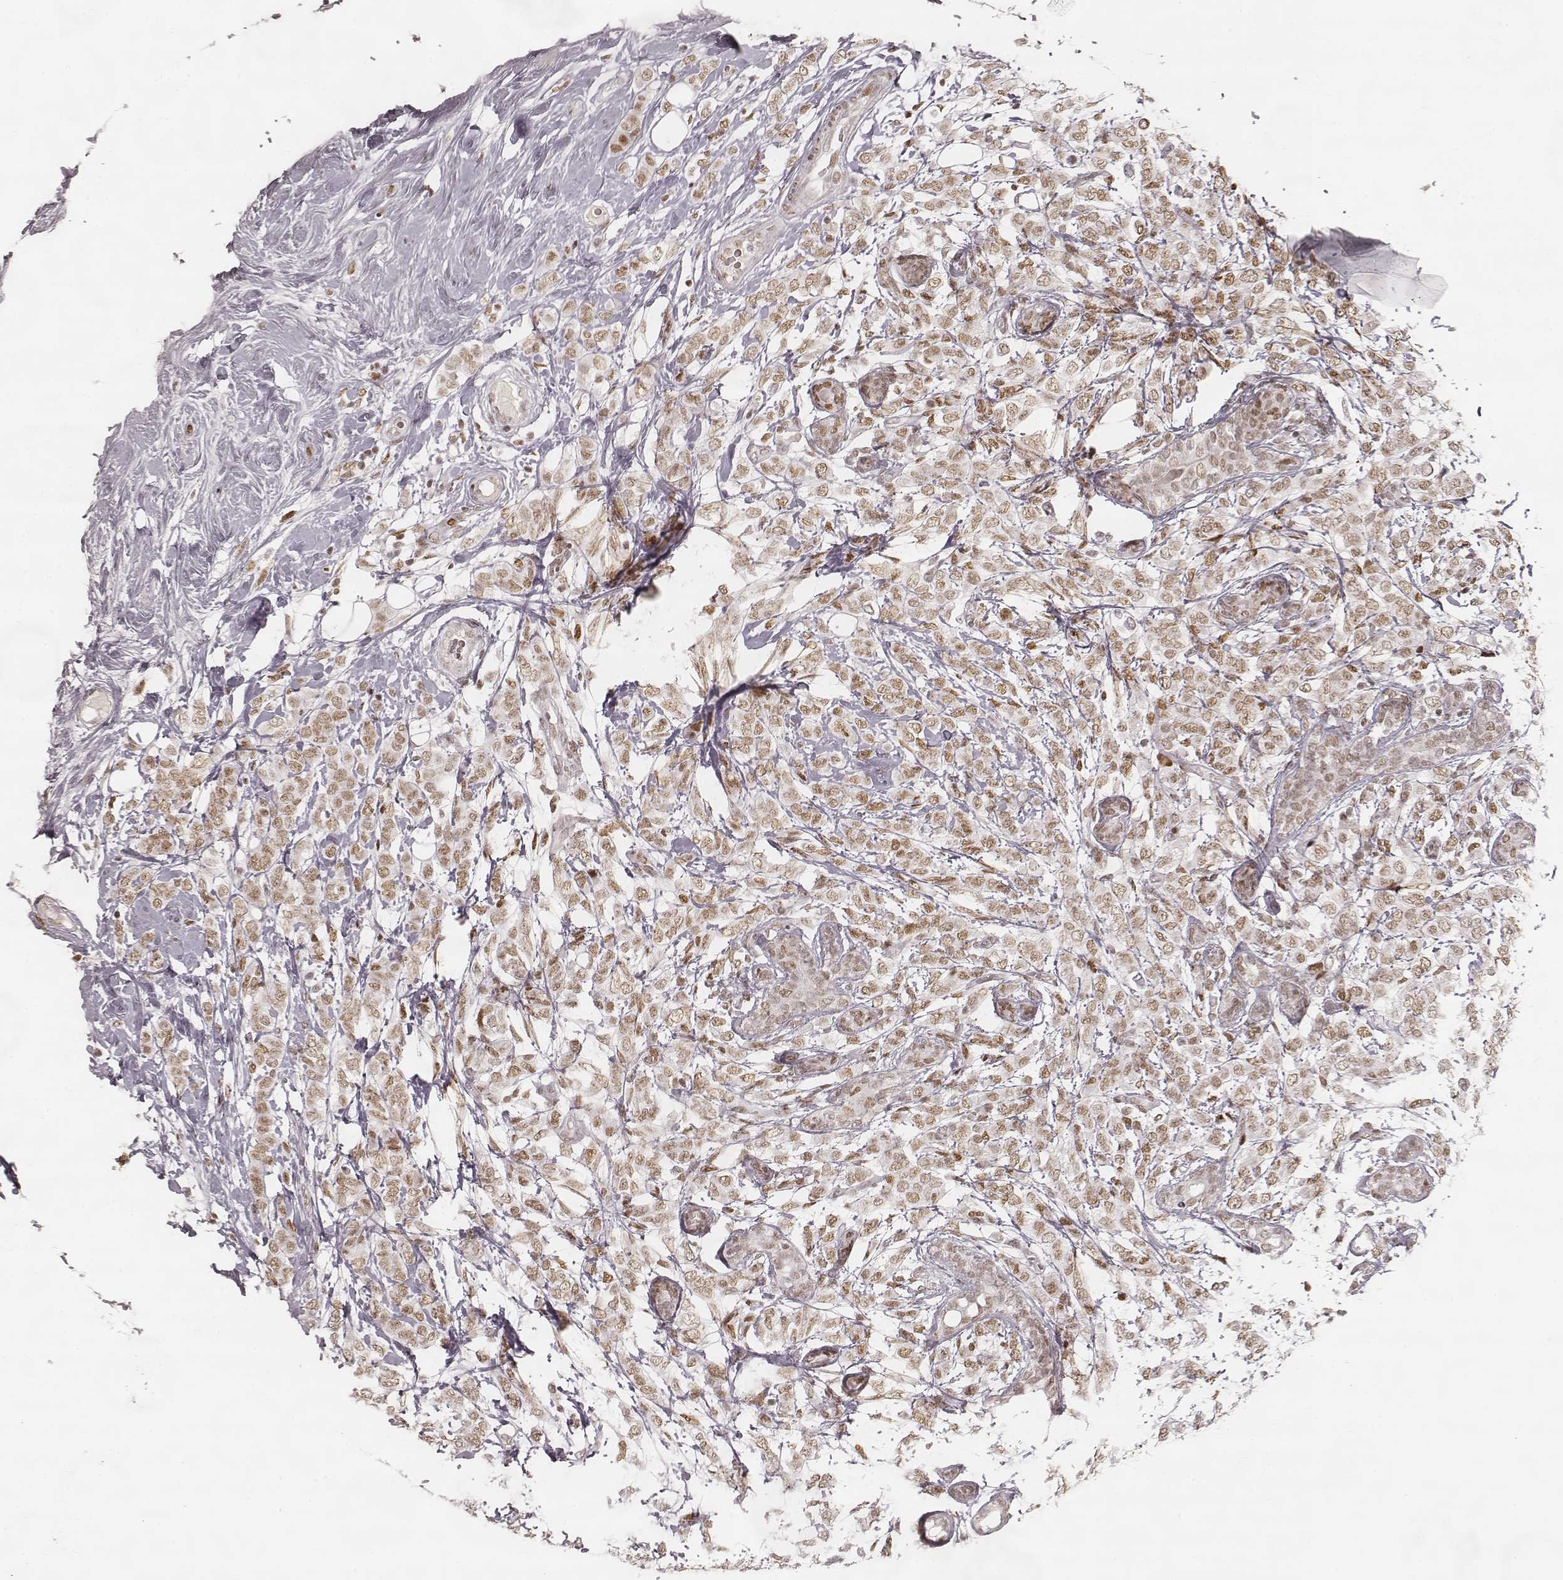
{"staining": {"intensity": "moderate", "quantity": ">75%", "location": "nuclear"}, "tissue": "breast cancer", "cell_type": "Tumor cells", "image_type": "cancer", "snomed": [{"axis": "morphology", "description": "Lobular carcinoma"}, {"axis": "topography", "description": "Breast"}], "caption": "Immunohistochemistry (IHC) staining of breast cancer, which exhibits medium levels of moderate nuclear expression in approximately >75% of tumor cells indicating moderate nuclear protein staining. The staining was performed using DAB (3,3'-diaminobenzidine) (brown) for protein detection and nuclei were counterstained in hematoxylin (blue).", "gene": "HNRNPC", "patient": {"sex": "female", "age": 49}}